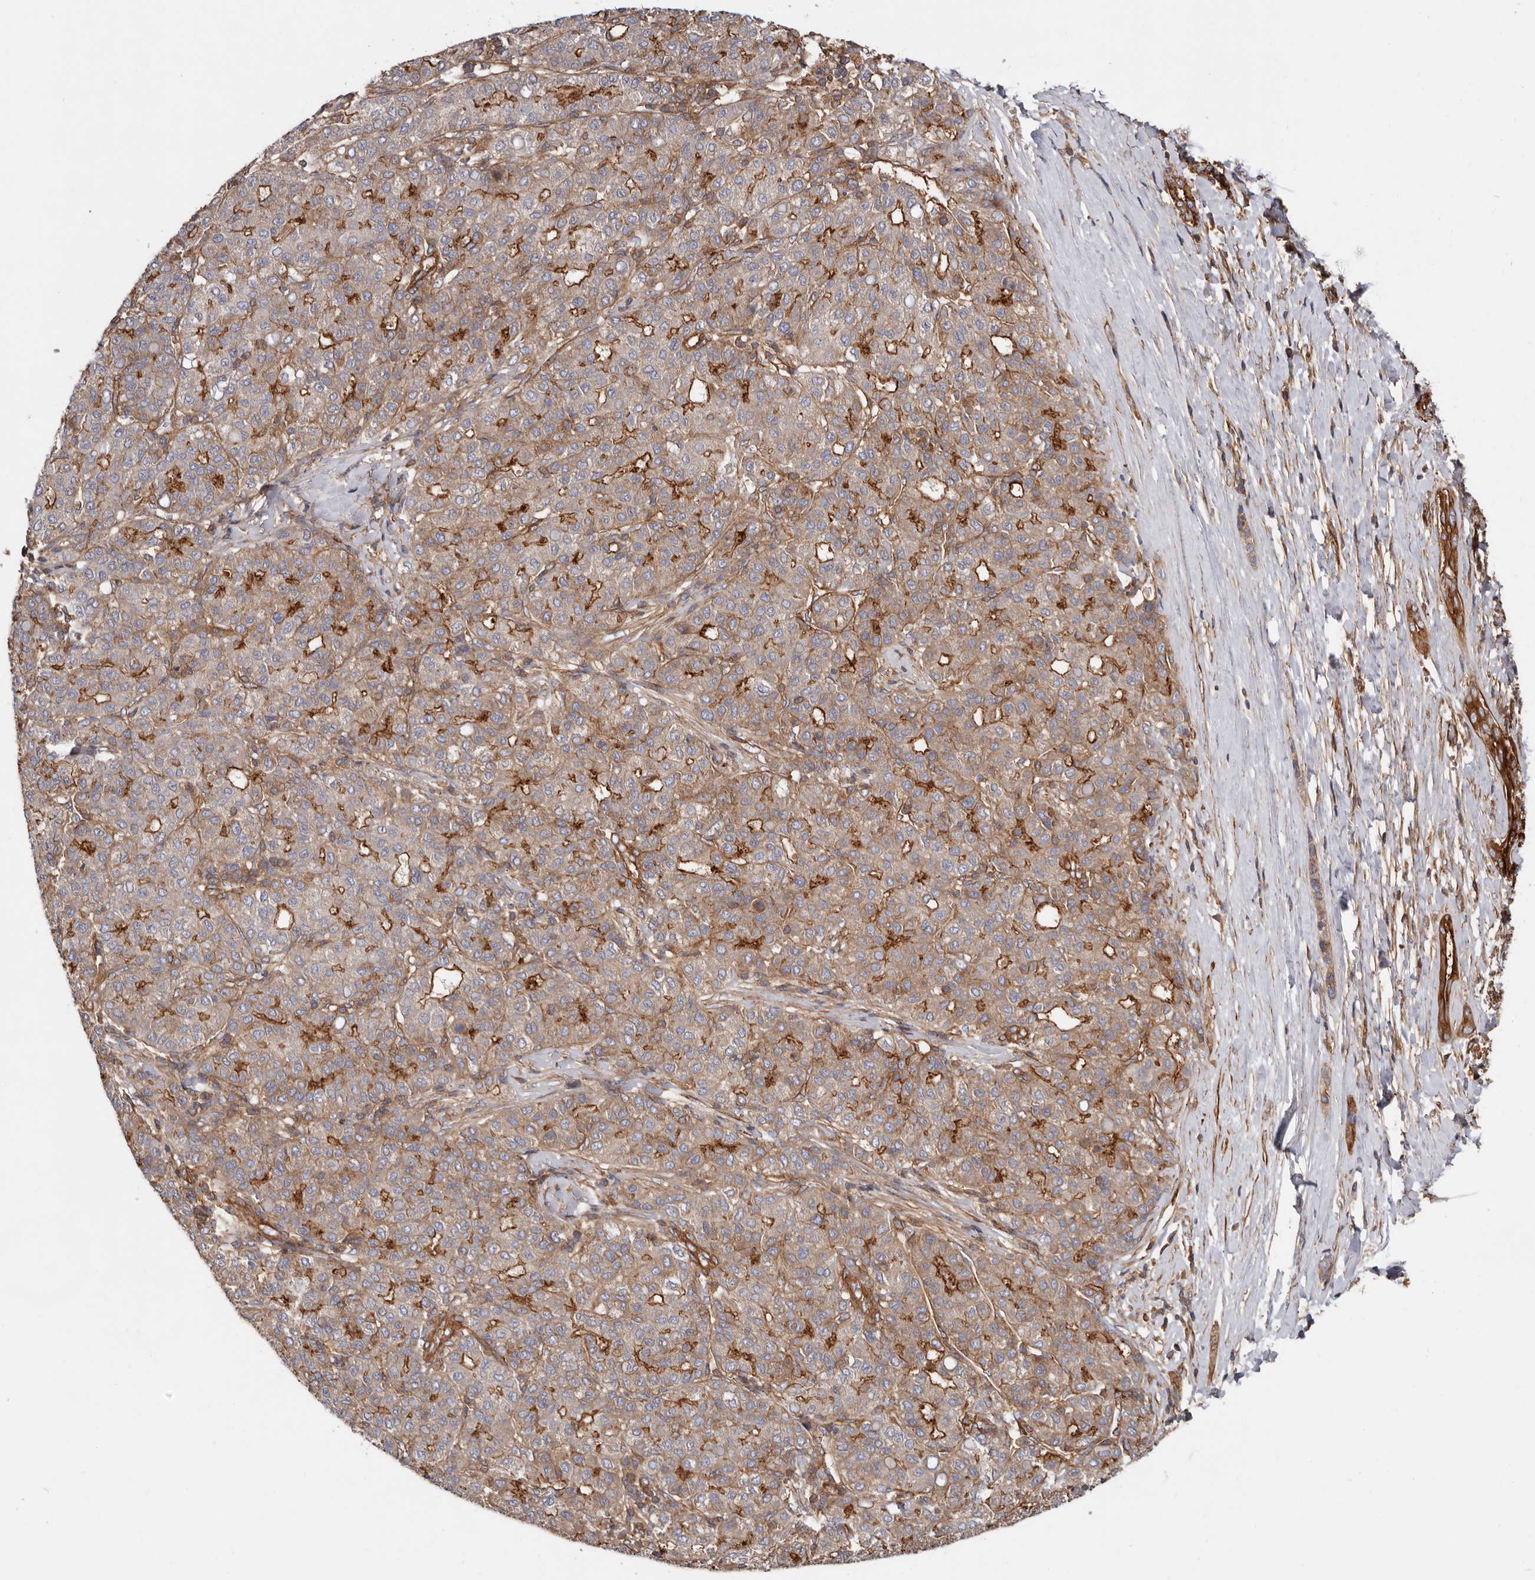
{"staining": {"intensity": "moderate", "quantity": ">75%", "location": "cytoplasmic/membranous"}, "tissue": "liver cancer", "cell_type": "Tumor cells", "image_type": "cancer", "snomed": [{"axis": "morphology", "description": "Carcinoma, Hepatocellular, NOS"}, {"axis": "topography", "description": "Liver"}], "caption": "Protein expression analysis of liver cancer displays moderate cytoplasmic/membranous staining in about >75% of tumor cells.", "gene": "TMC7", "patient": {"sex": "male", "age": 65}}